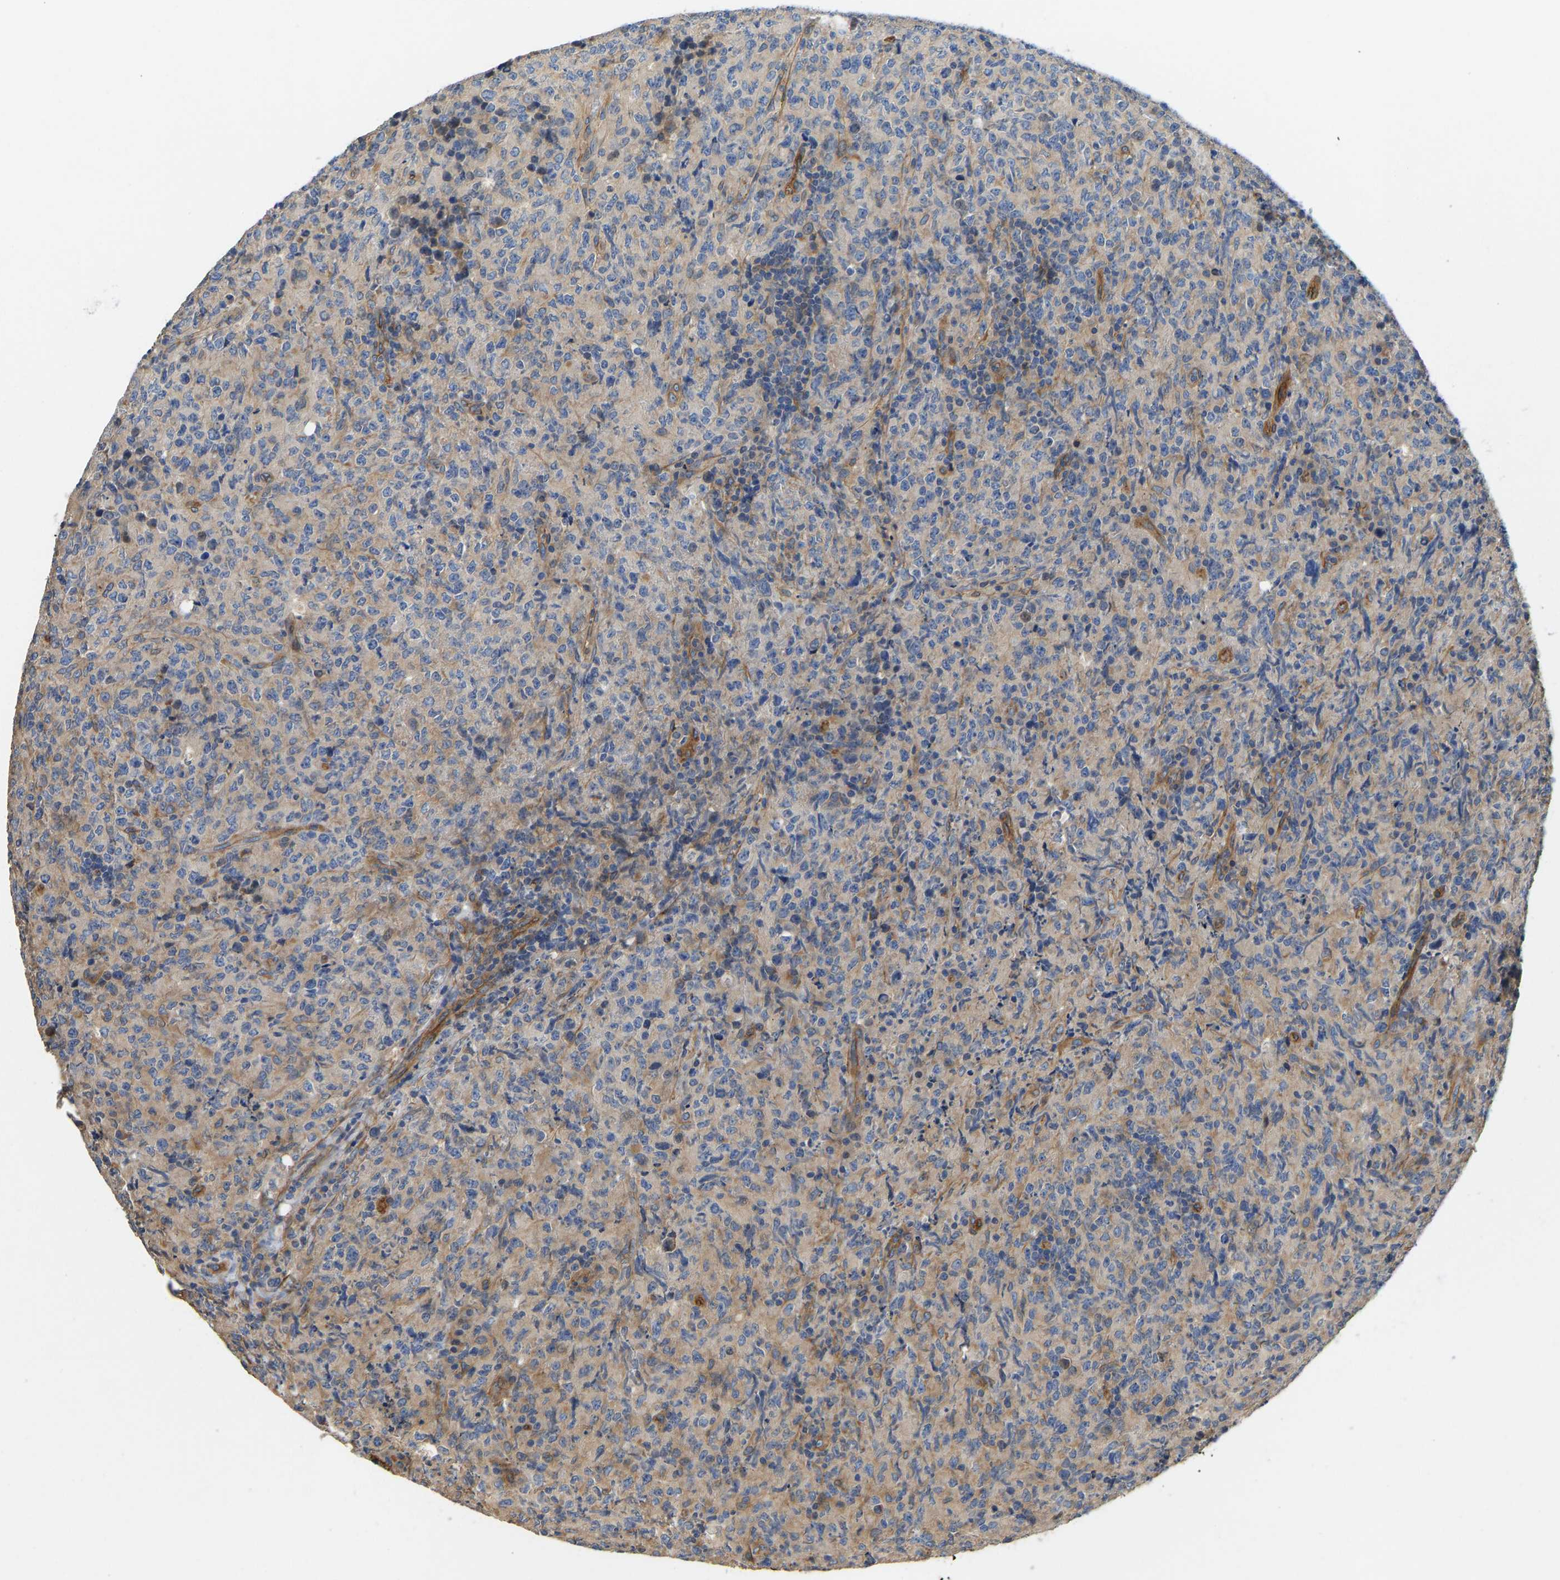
{"staining": {"intensity": "moderate", "quantity": "<25%", "location": "cytoplasmic/membranous"}, "tissue": "lymphoma", "cell_type": "Tumor cells", "image_type": "cancer", "snomed": [{"axis": "morphology", "description": "Malignant lymphoma, non-Hodgkin's type, High grade"}, {"axis": "topography", "description": "Tonsil"}], "caption": "Lymphoma stained with DAB immunohistochemistry (IHC) exhibits low levels of moderate cytoplasmic/membranous expression in approximately <25% of tumor cells.", "gene": "ELMO2", "patient": {"sex": "female", "age": 36}}